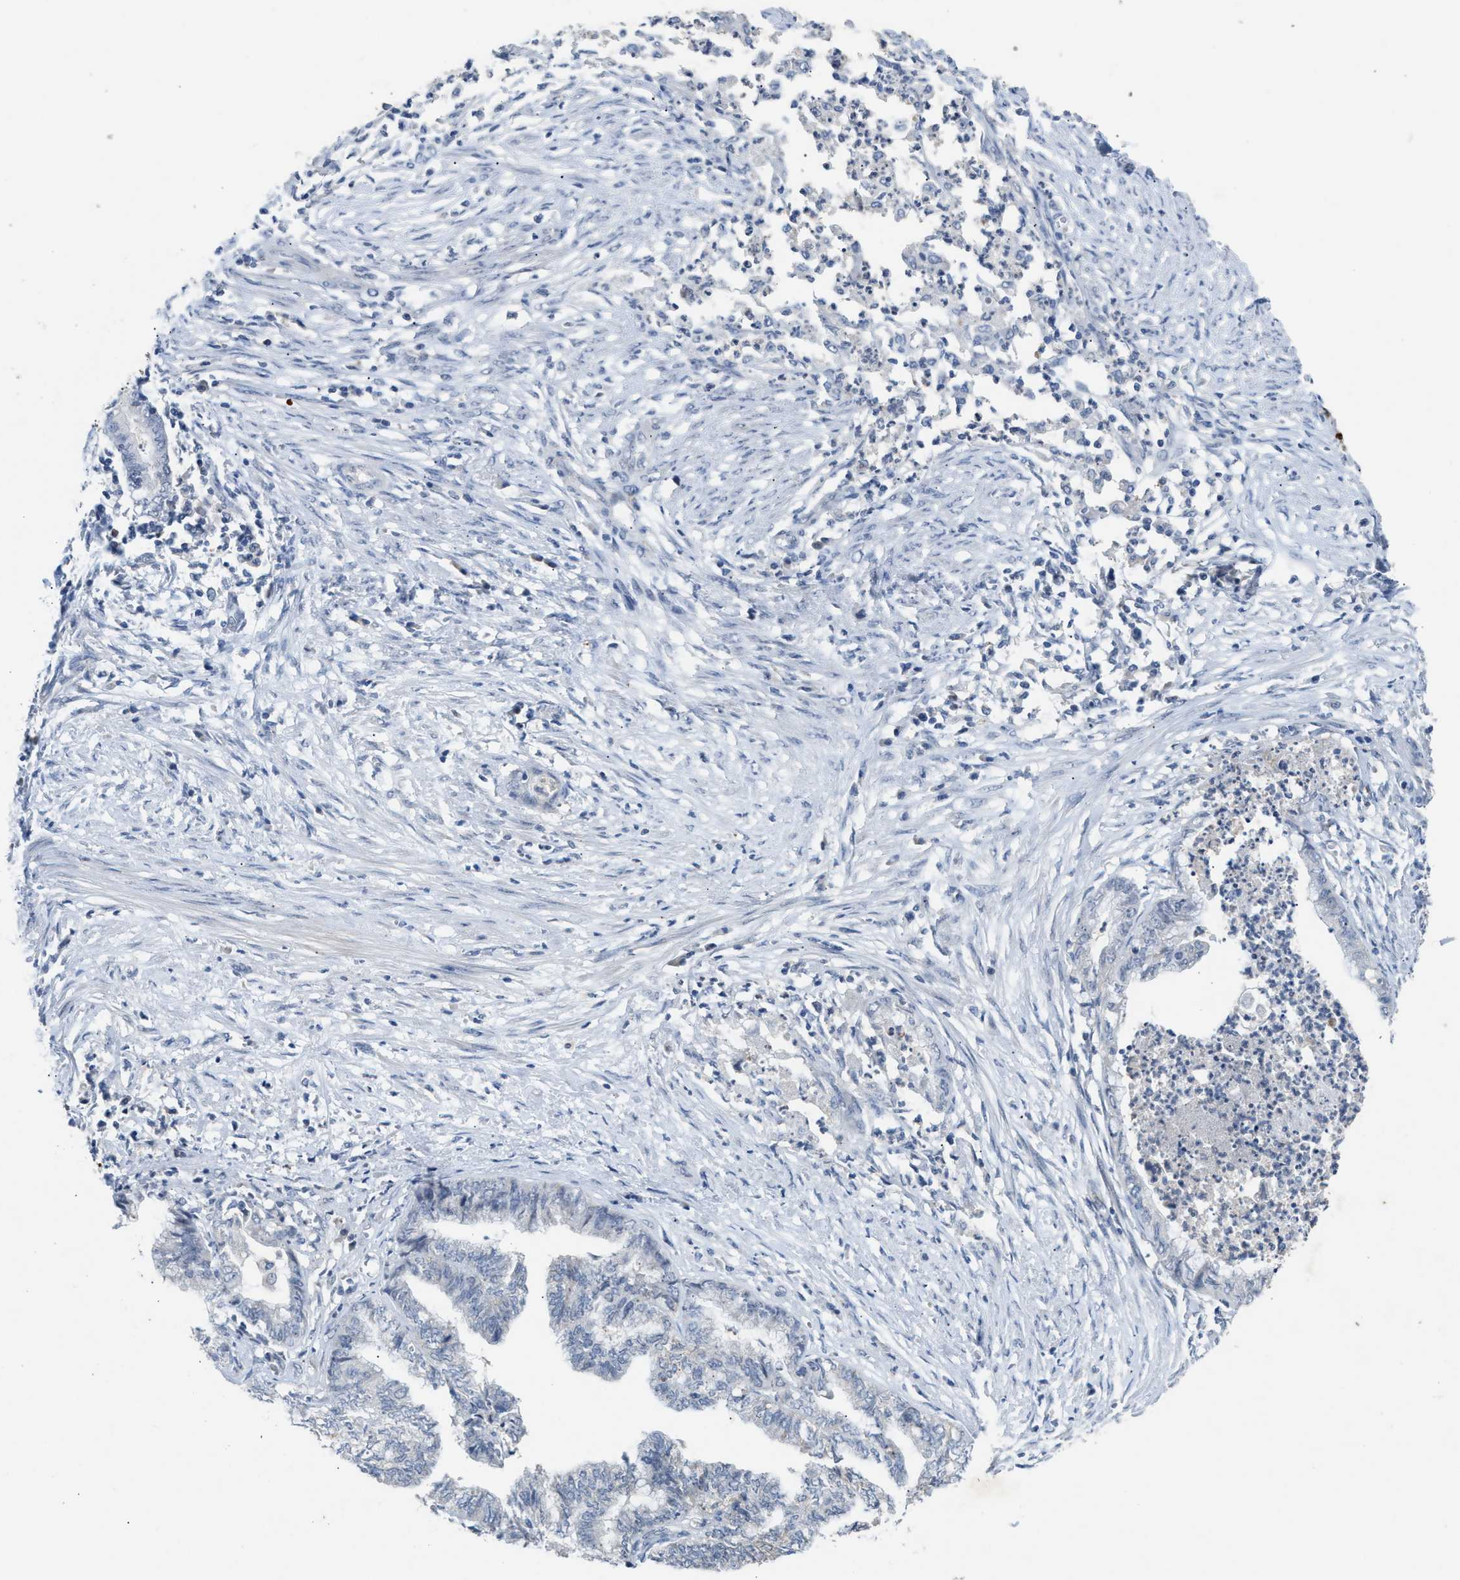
{"staining": {"intensity": "negative", "quantity": "none", "location": "none"}, "tissue": "endometrial cancer", "cell_type": "Tumor cells", "image_type": "cancer", "snomed": [{"axis": "morphology", "description": "Necrosis, NOS"}, {"axis": "morphology", "description": "Adenocarcinoma, NOS"}, {"axis": "topography", "description": "Endometrium"}], "caption": "Endometrial cancer was stained to show a protein in brown. There is no significant expression in tumor cells.", "gene": "SLC5A5", "patient": {"sex": "female", "age": 79}}